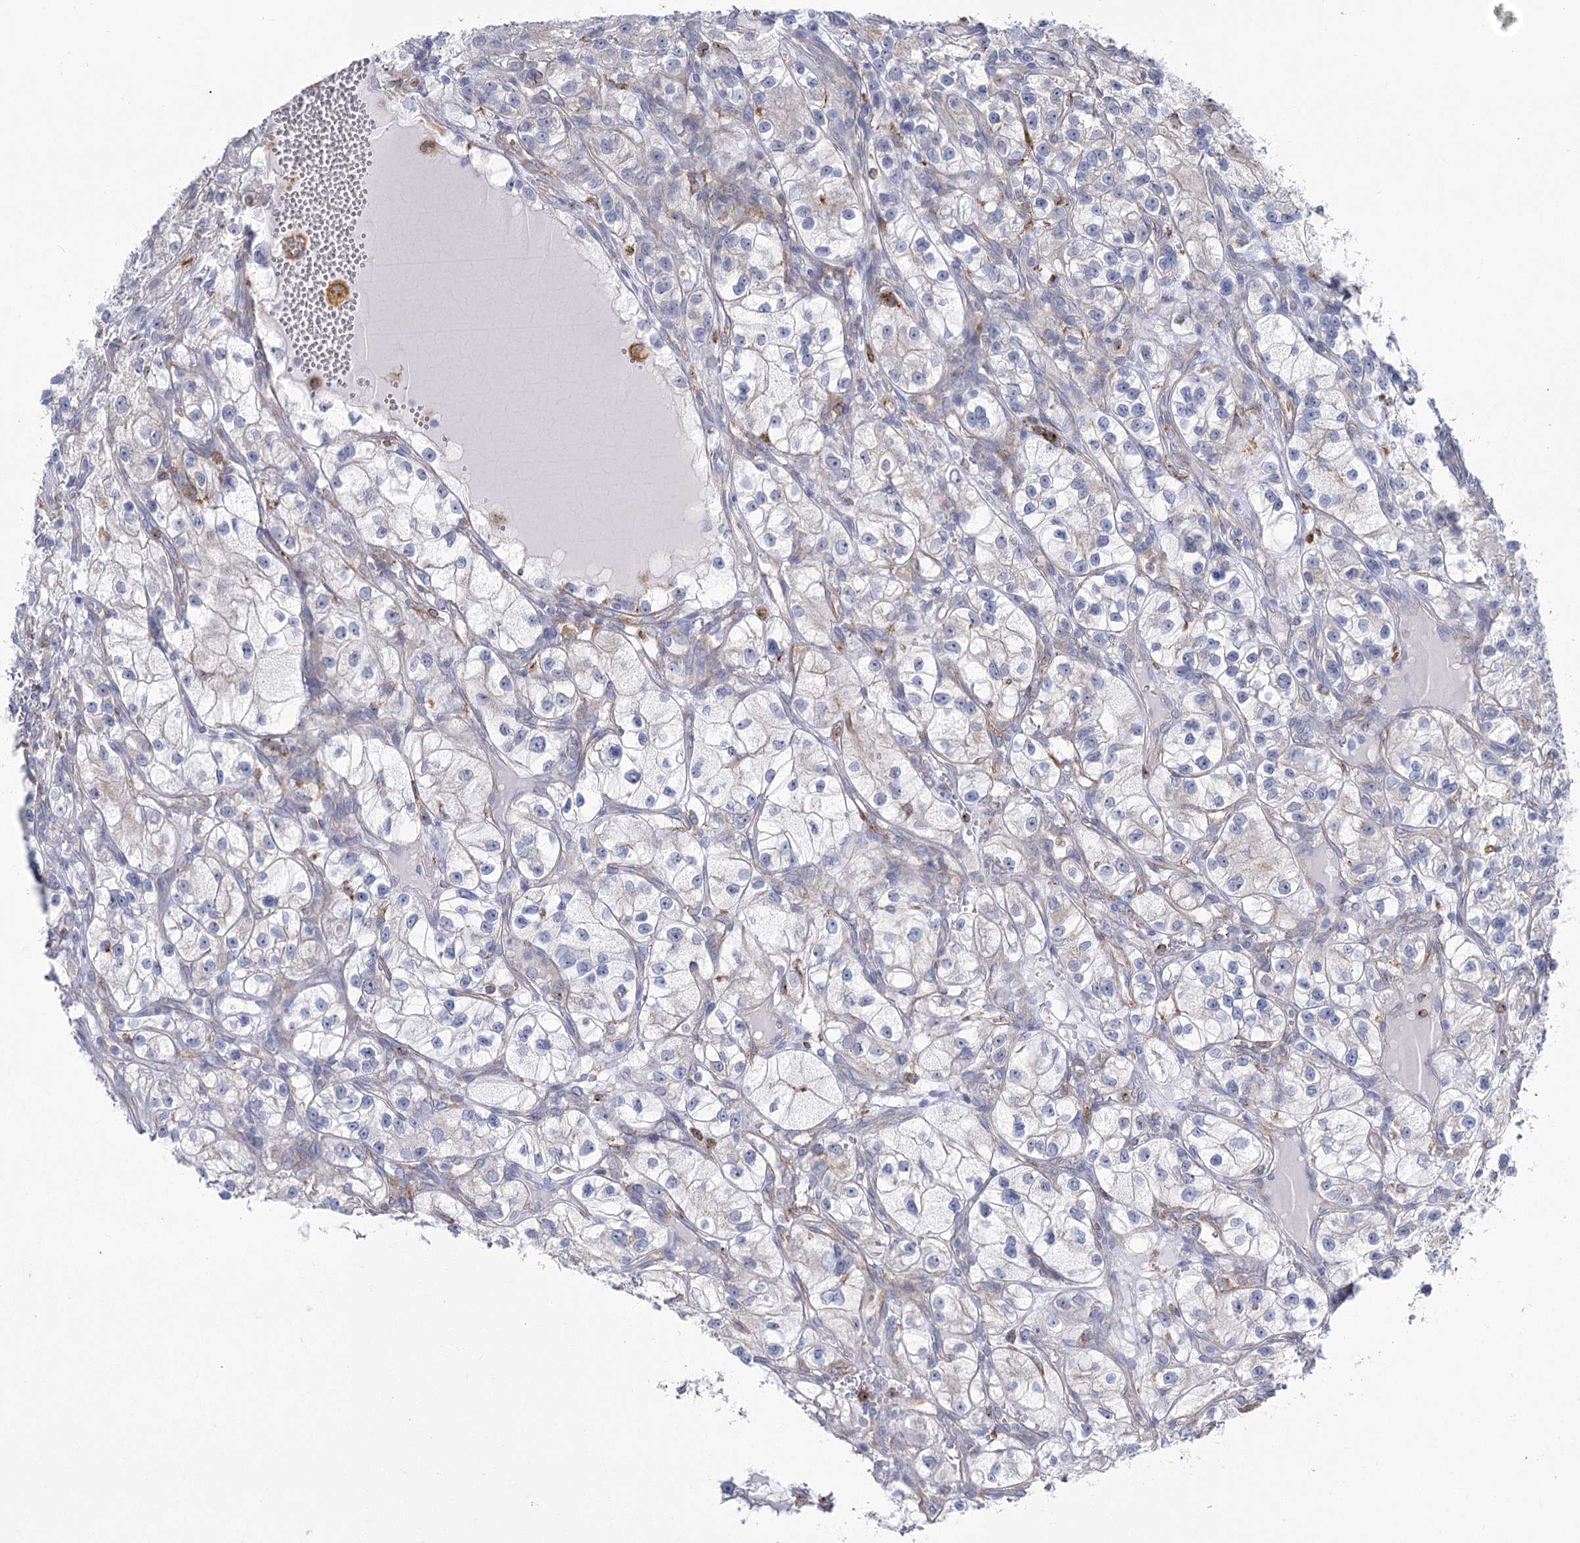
{"staining": {"intensity": "negative", "quantity": "none", "location": "none"}, "tissue": "renal cancer", "cell_type": "Tumor cells", "image_type": "cancer", "snomed": [{"axis": "morphology", "description": "Adenocarcinoma, NOS"}, {"axis": "topography", "description": "Kidney"}], "caption": "A histopathology image of renal cancer (adenocarcinoma) stained for a protein demonstrates no brown staining in tumor cells.", "gene": "CCDC88A", "patient": {"sex": "female", "age": 57}}